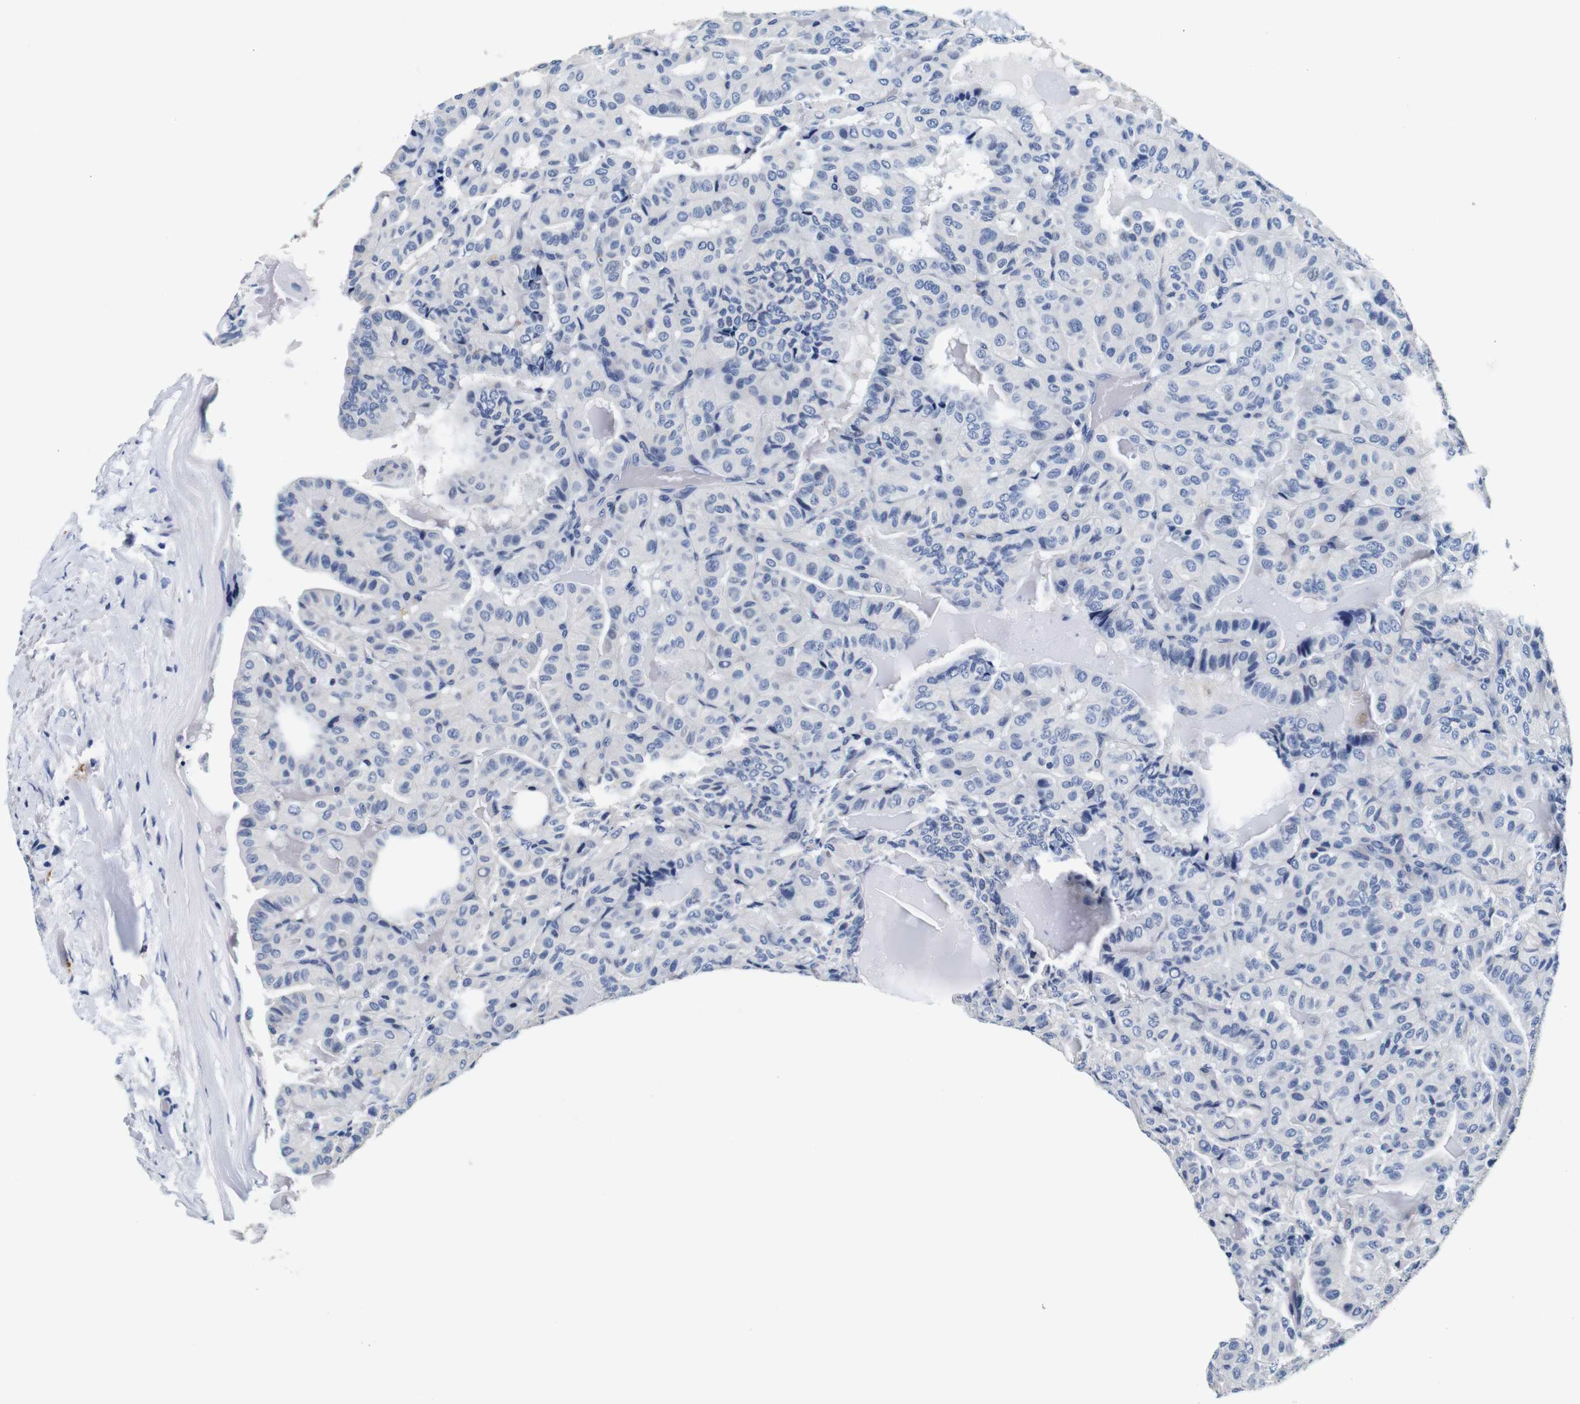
{"staining": {"intensity": "negative", "quantity": "none", "location": "none"}, "tissue": "thyroid cancer", "cell_type": "Tumor cells", "image_type": "cancer", "snomed": [{"axis": "morphology", "description": "Papillary adenocarcinoma, NOS"}, {"axis": "topography", "description": "Thyroid gland"}], "caption": "Thyroid cancer stained for a protein using immunohistochemistry (IHC) demonstrates no expression tumor cells.", "gene": "GP1BA", "patient": {"sex": "male", "age": 77}}